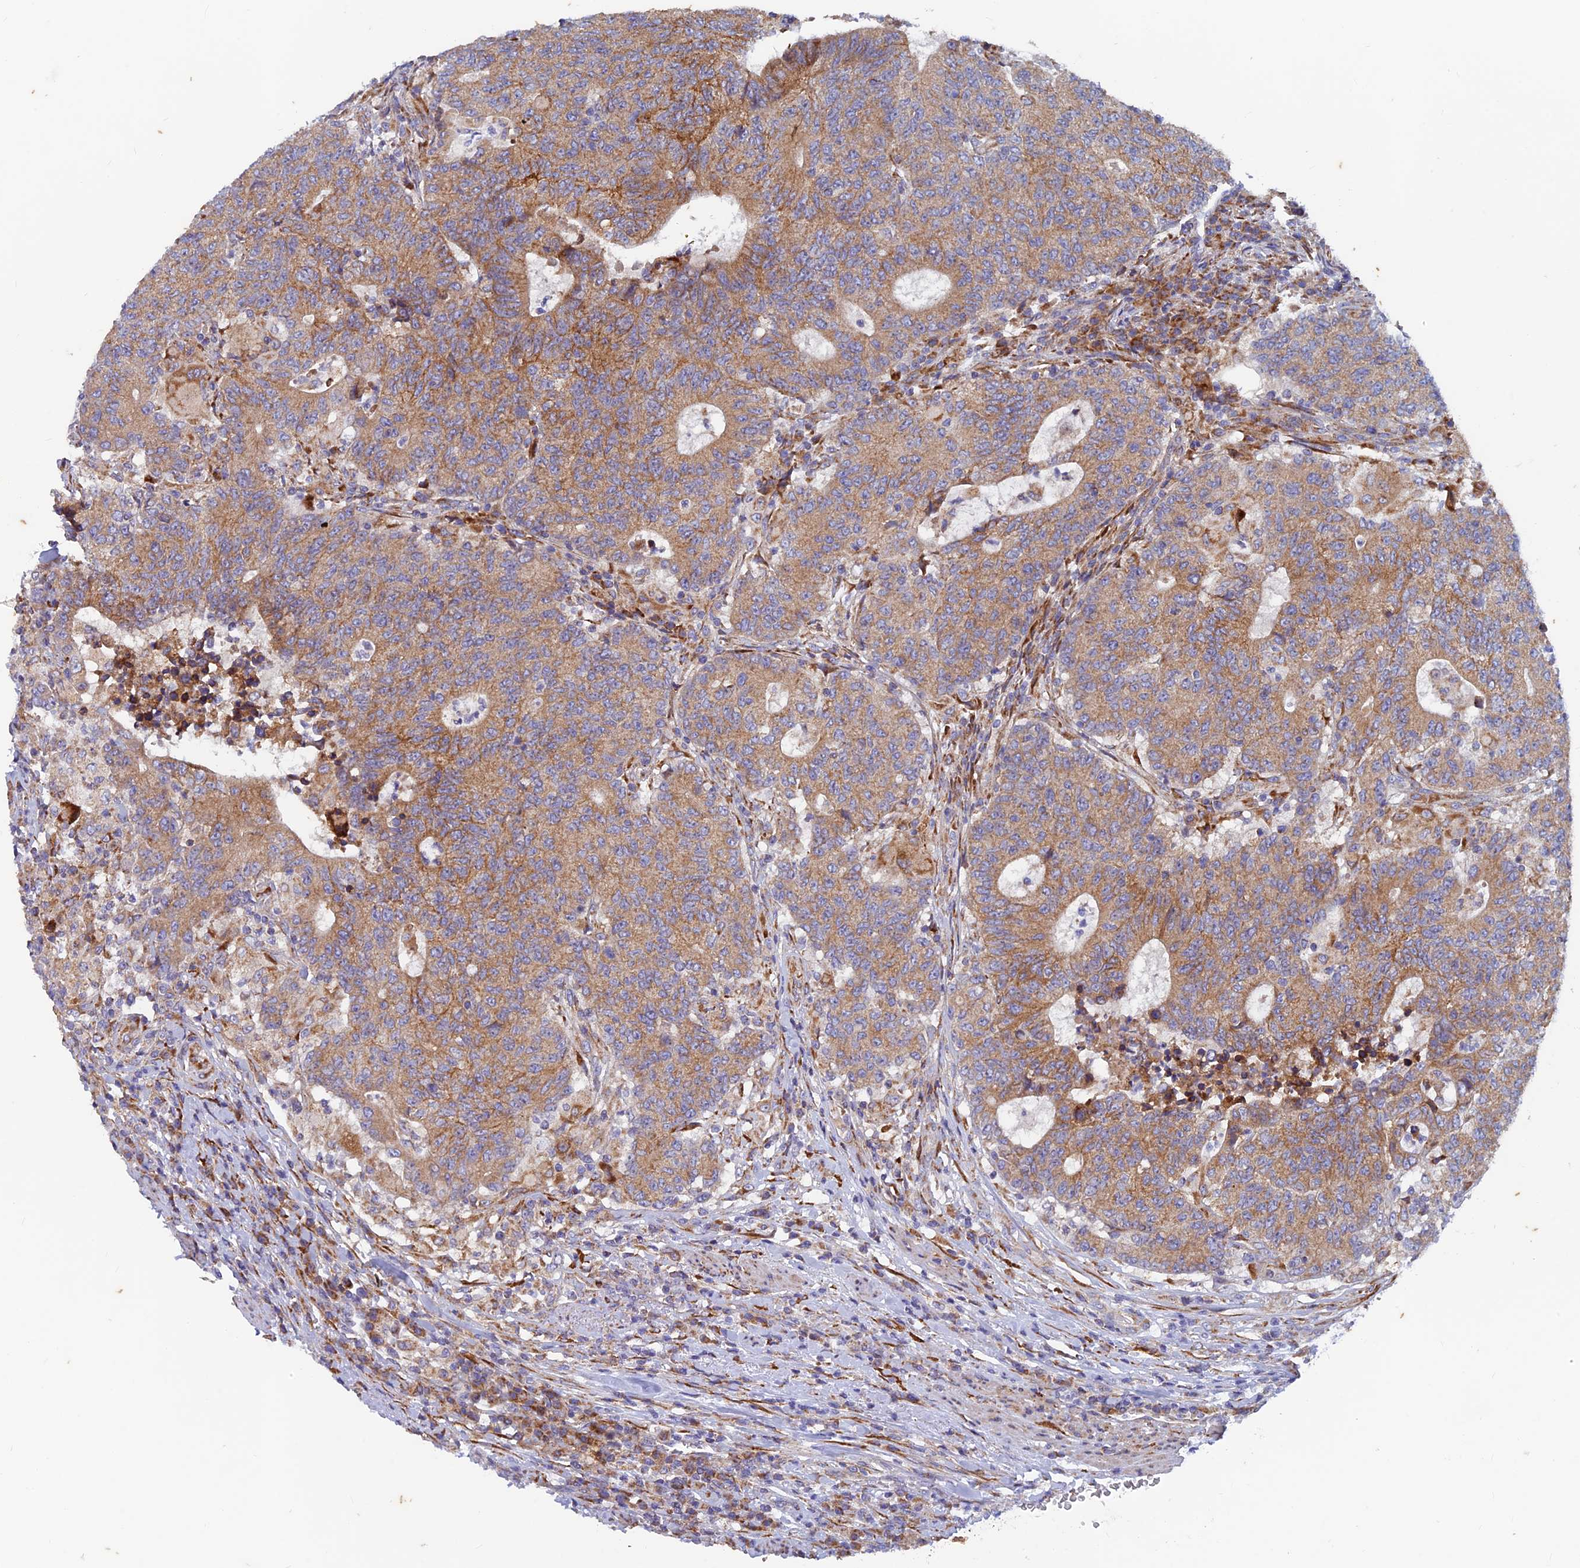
{"staining": {"intensity": "moderate", "quantity": ">75%", "location": "cytoplasmic/membranous"}, "tissue": "colorectal cancer", "cell_type": "Tumor cells", "image_type": "cancer", "snomed": [{"axis": "morphology", "description": "Adenocarcinoma, NOS"}, {"axis": "topography", "description": "Colon"}], "caption": "Protein expression analysis of human adenocarcinoma (colorectal) reveals moderate cytoplasmic/membranous expression in about >75% of tumor cells.", "gene": "AP4S1", "patient": {"sex": "female", "age": 75}}